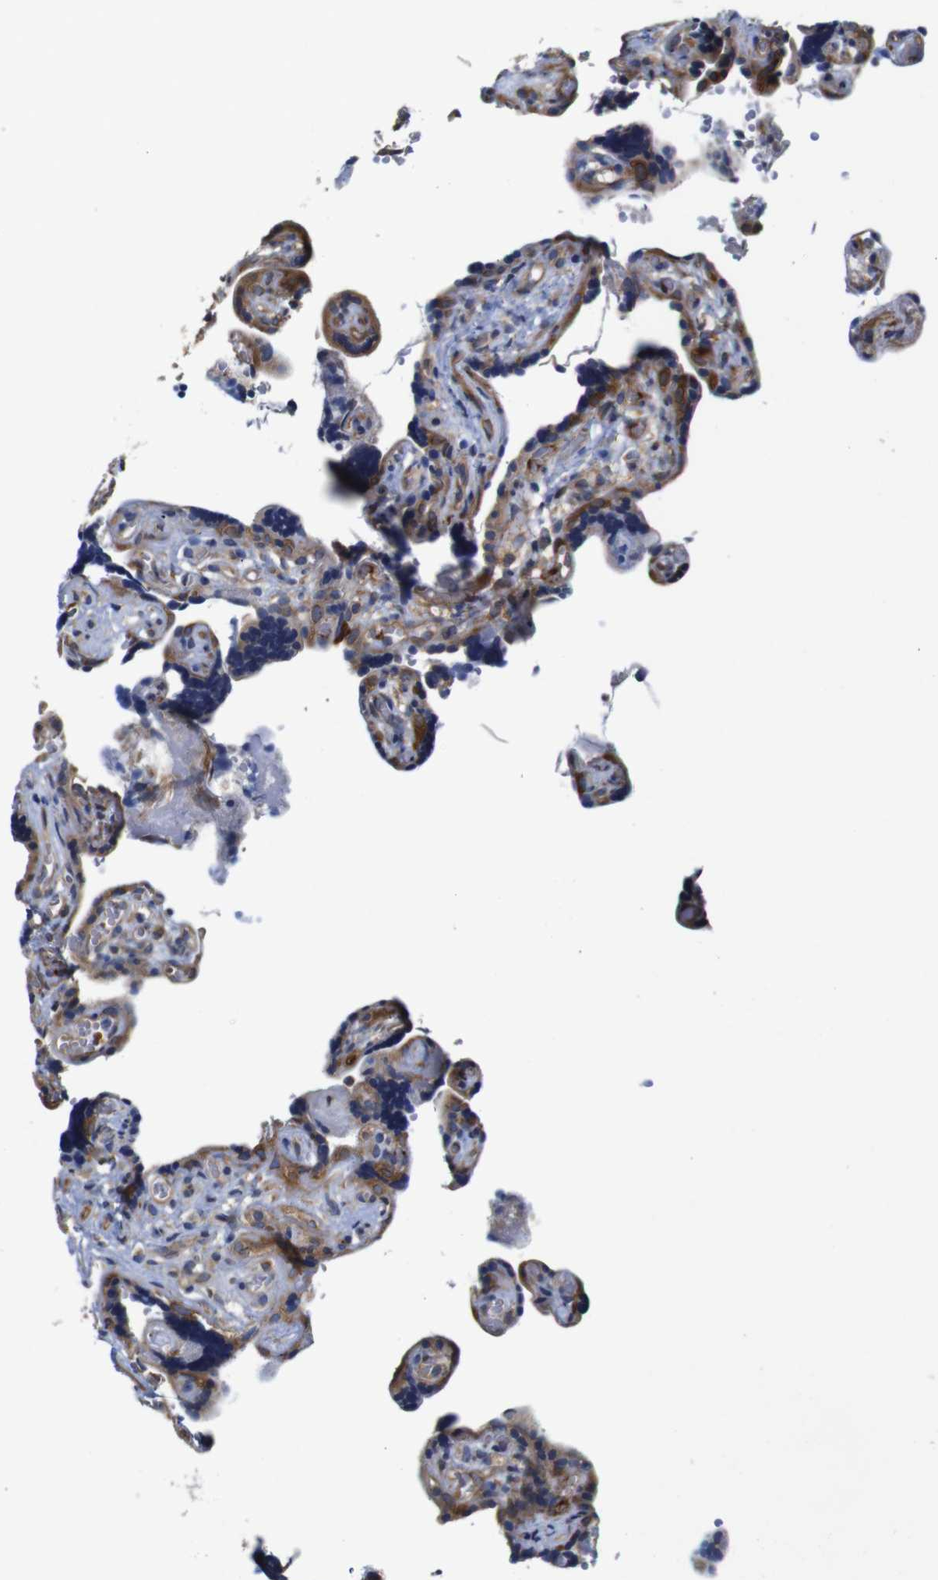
{"staining": {"intensity": "moderate", "quantity": ">75%", "location": "cytoplasmic/membranous"}, "tissue": "placenta", "cell_type": "Decidual cells", "image_type": "normal", "snomed": [{"axis": "morphology", "description": "Normal tissue, NOS"}, {"axis": "topography", "description": "Placenta"}], "caption": "Immunohistochemical staining of unremarkable human placenta shows moderate cytoplasmic/membranous protein positivity in approximately >75% of decidual cells.", "gene": "CLCC1", "patient": {"sex": "female", "age": 30}}